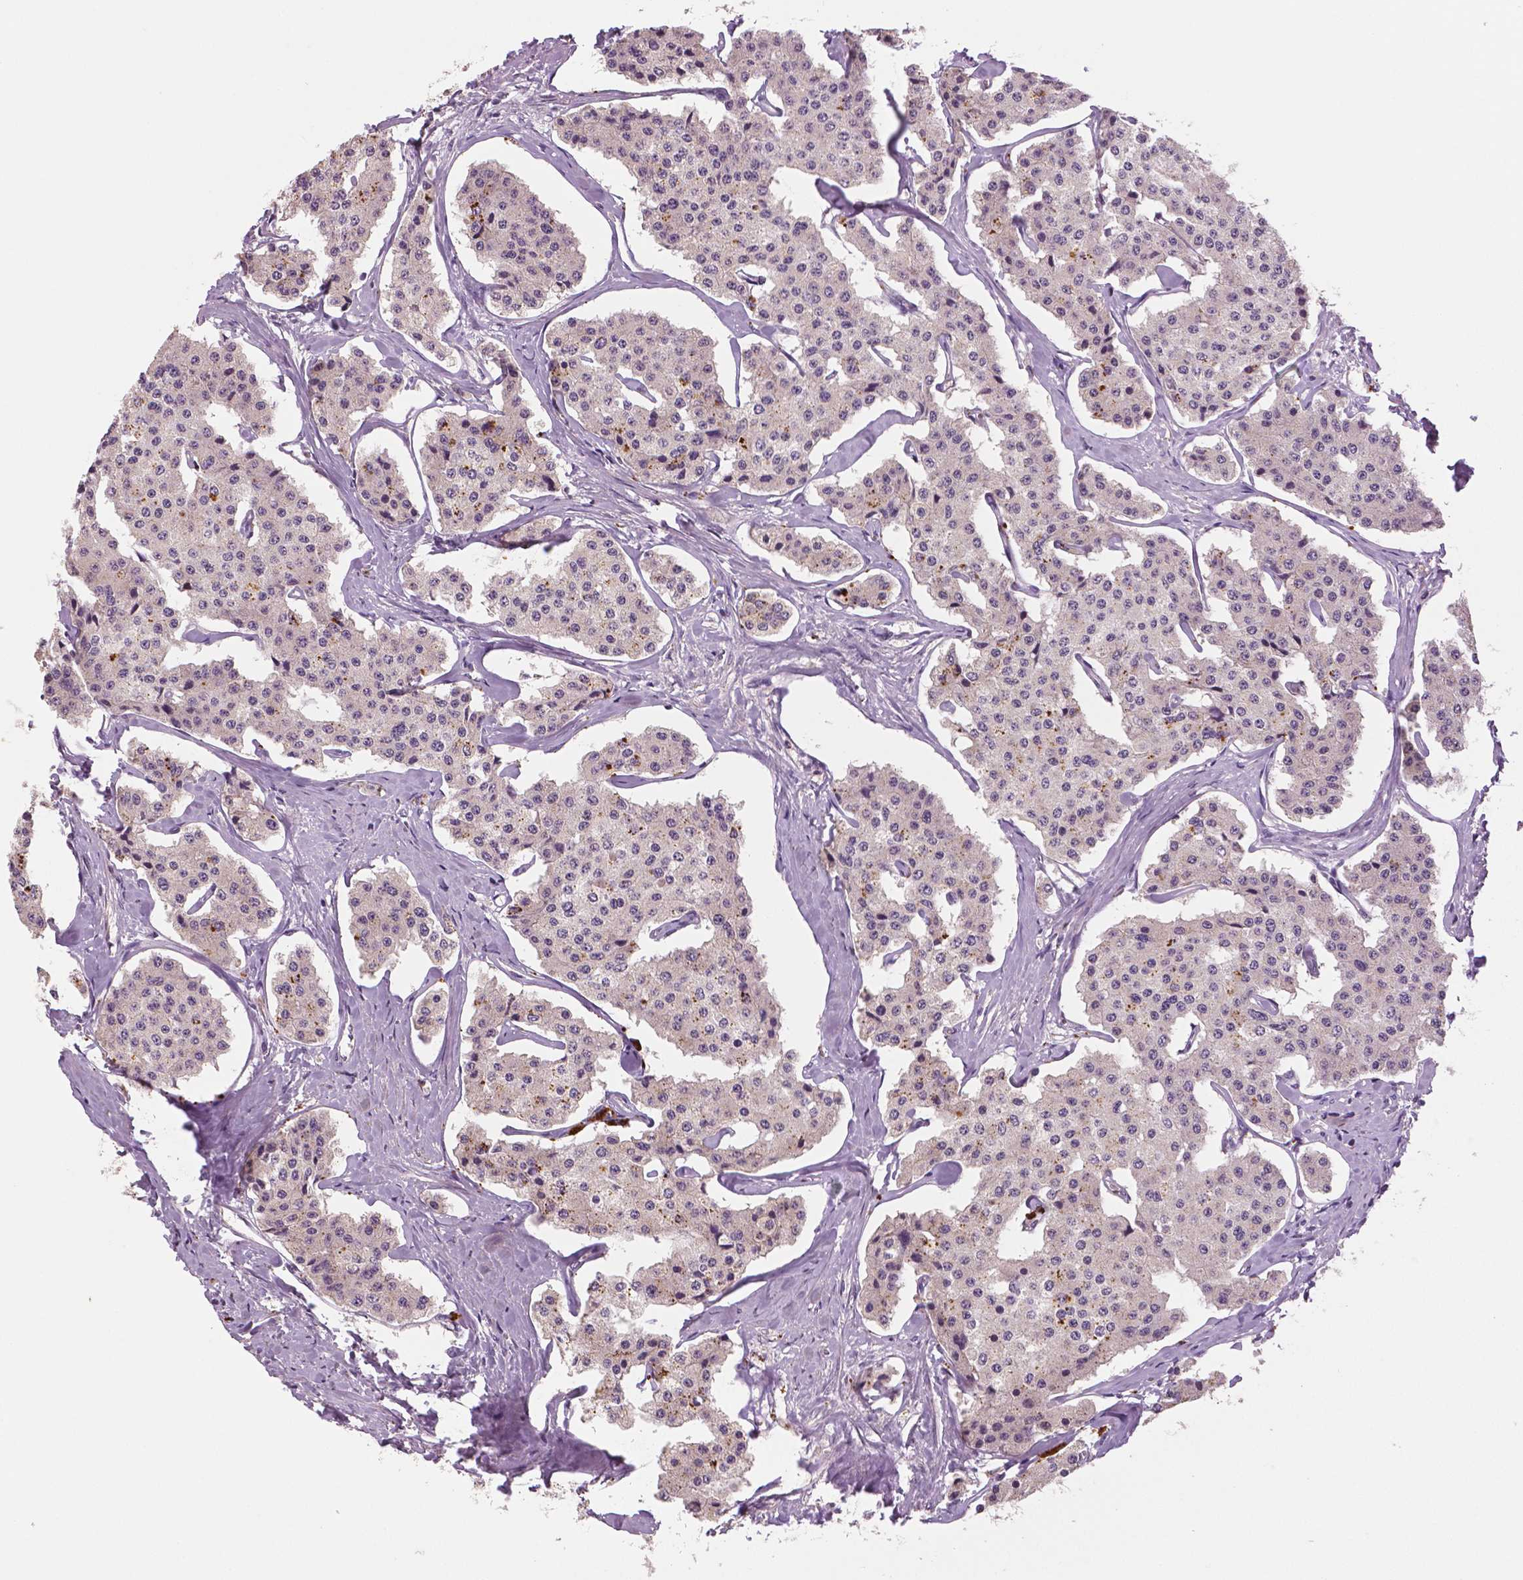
{"staining": {"intensity": "negative", "quantity": "none", "location": "none"}, "tissue": "carcinoid", "cell_type": "Tumor cells", "image_type": "cancer", "snomed": [{"axis": "morphology", "description": "Carcinoid, malignant, NOS"}, {"axis": "topography", "description": "Small intestine"}], "caption": "This is an immunohistochemistry (IHC) histopathology image of human malignant carcinoid. There is no positivity in tumor cells.", "gene": "MKI67", "patient": {"sex": "female", "age": 65}}